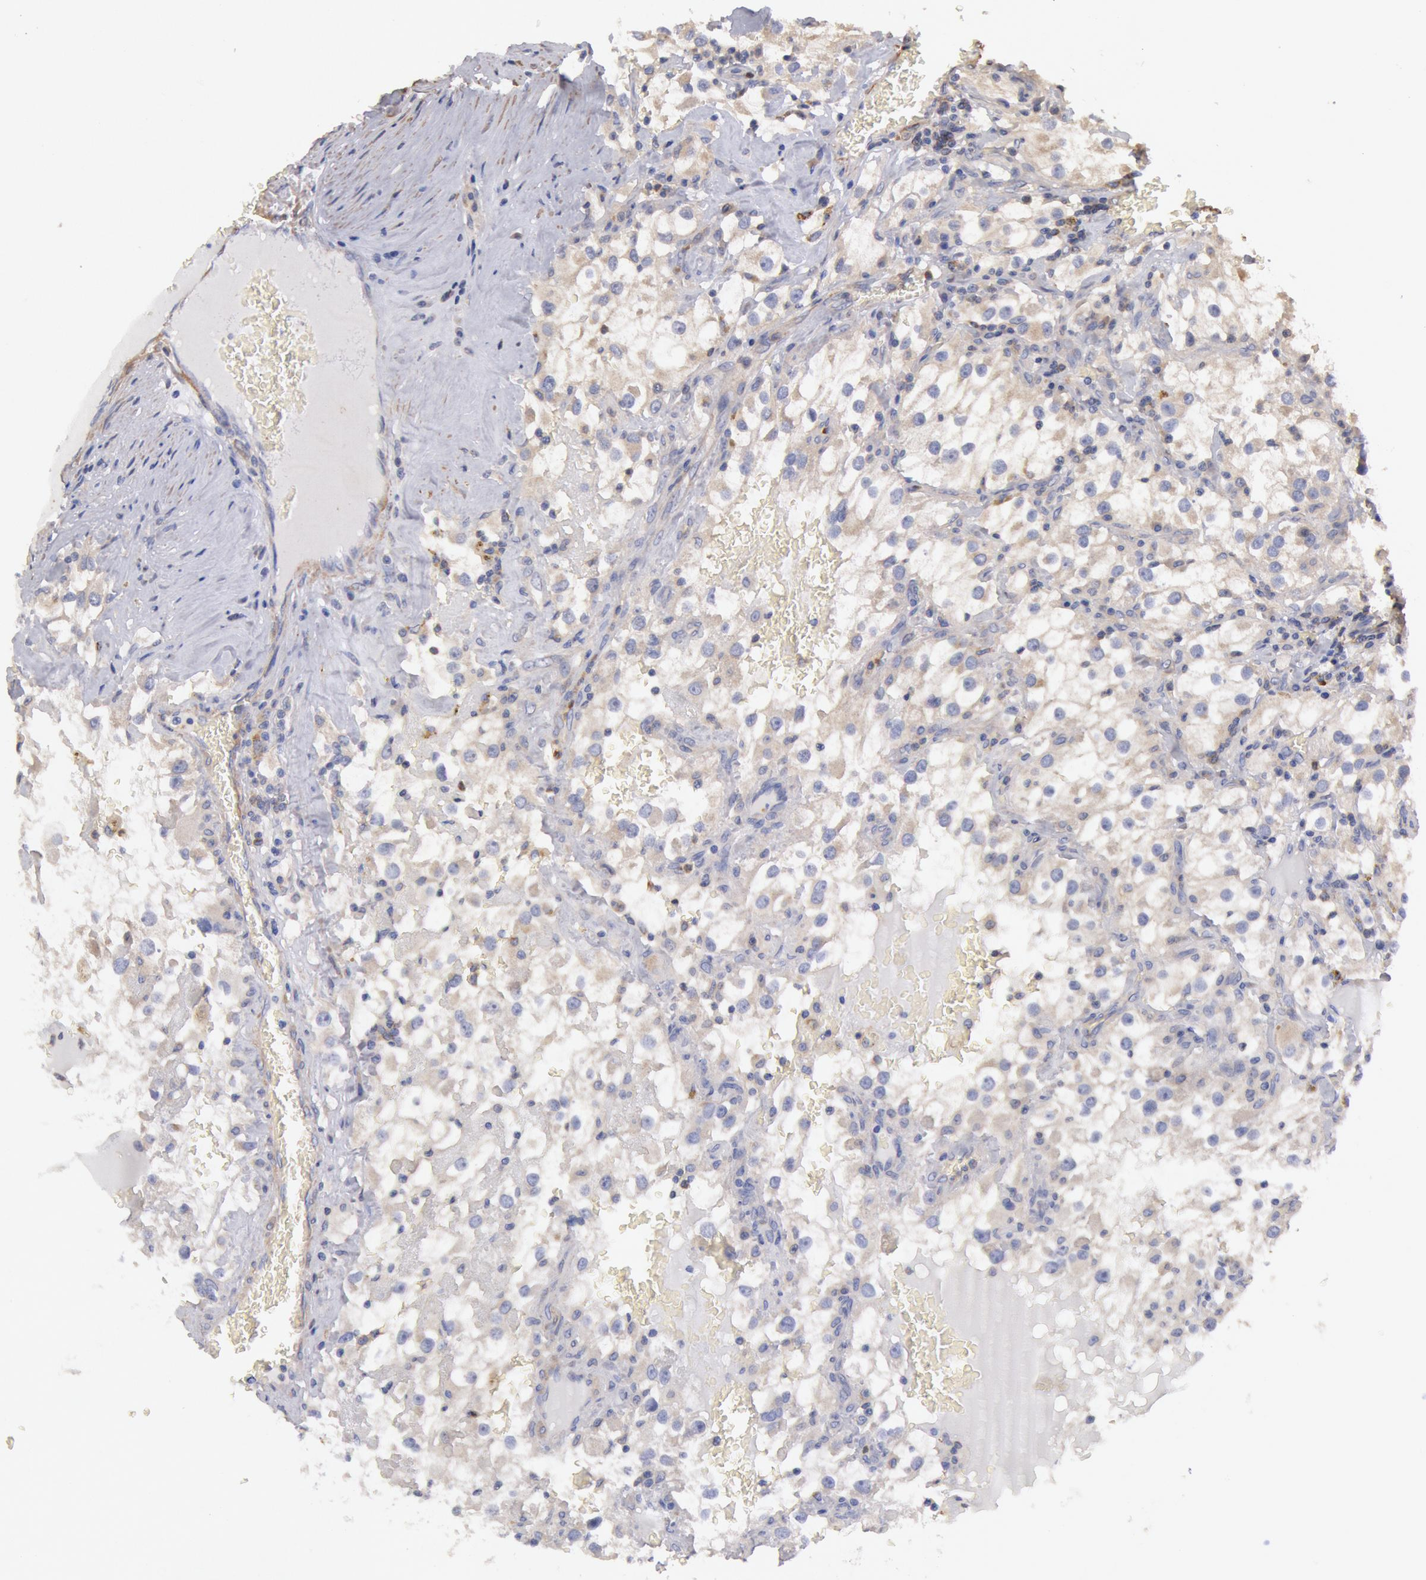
{"staining": {"intensity": "weak", "quantity": "<25%", "location": "cytoplasmic/membranous"}, "tissue": "renal cancer", "cell_type": "Tumor cells", "image_type": "cancer", "snomed": [{"axis": "morphology", "description": "Adenocarcinoma, NOS"}, {"axis": "topography", "description": "Kidney"}], "caption": "Immunohistochemical staining of adenocarcinoma (renal) shows no significant positivity in tumor cells.", "gene": "TMED8", "patient": {"sex": "female", "age": 52}}